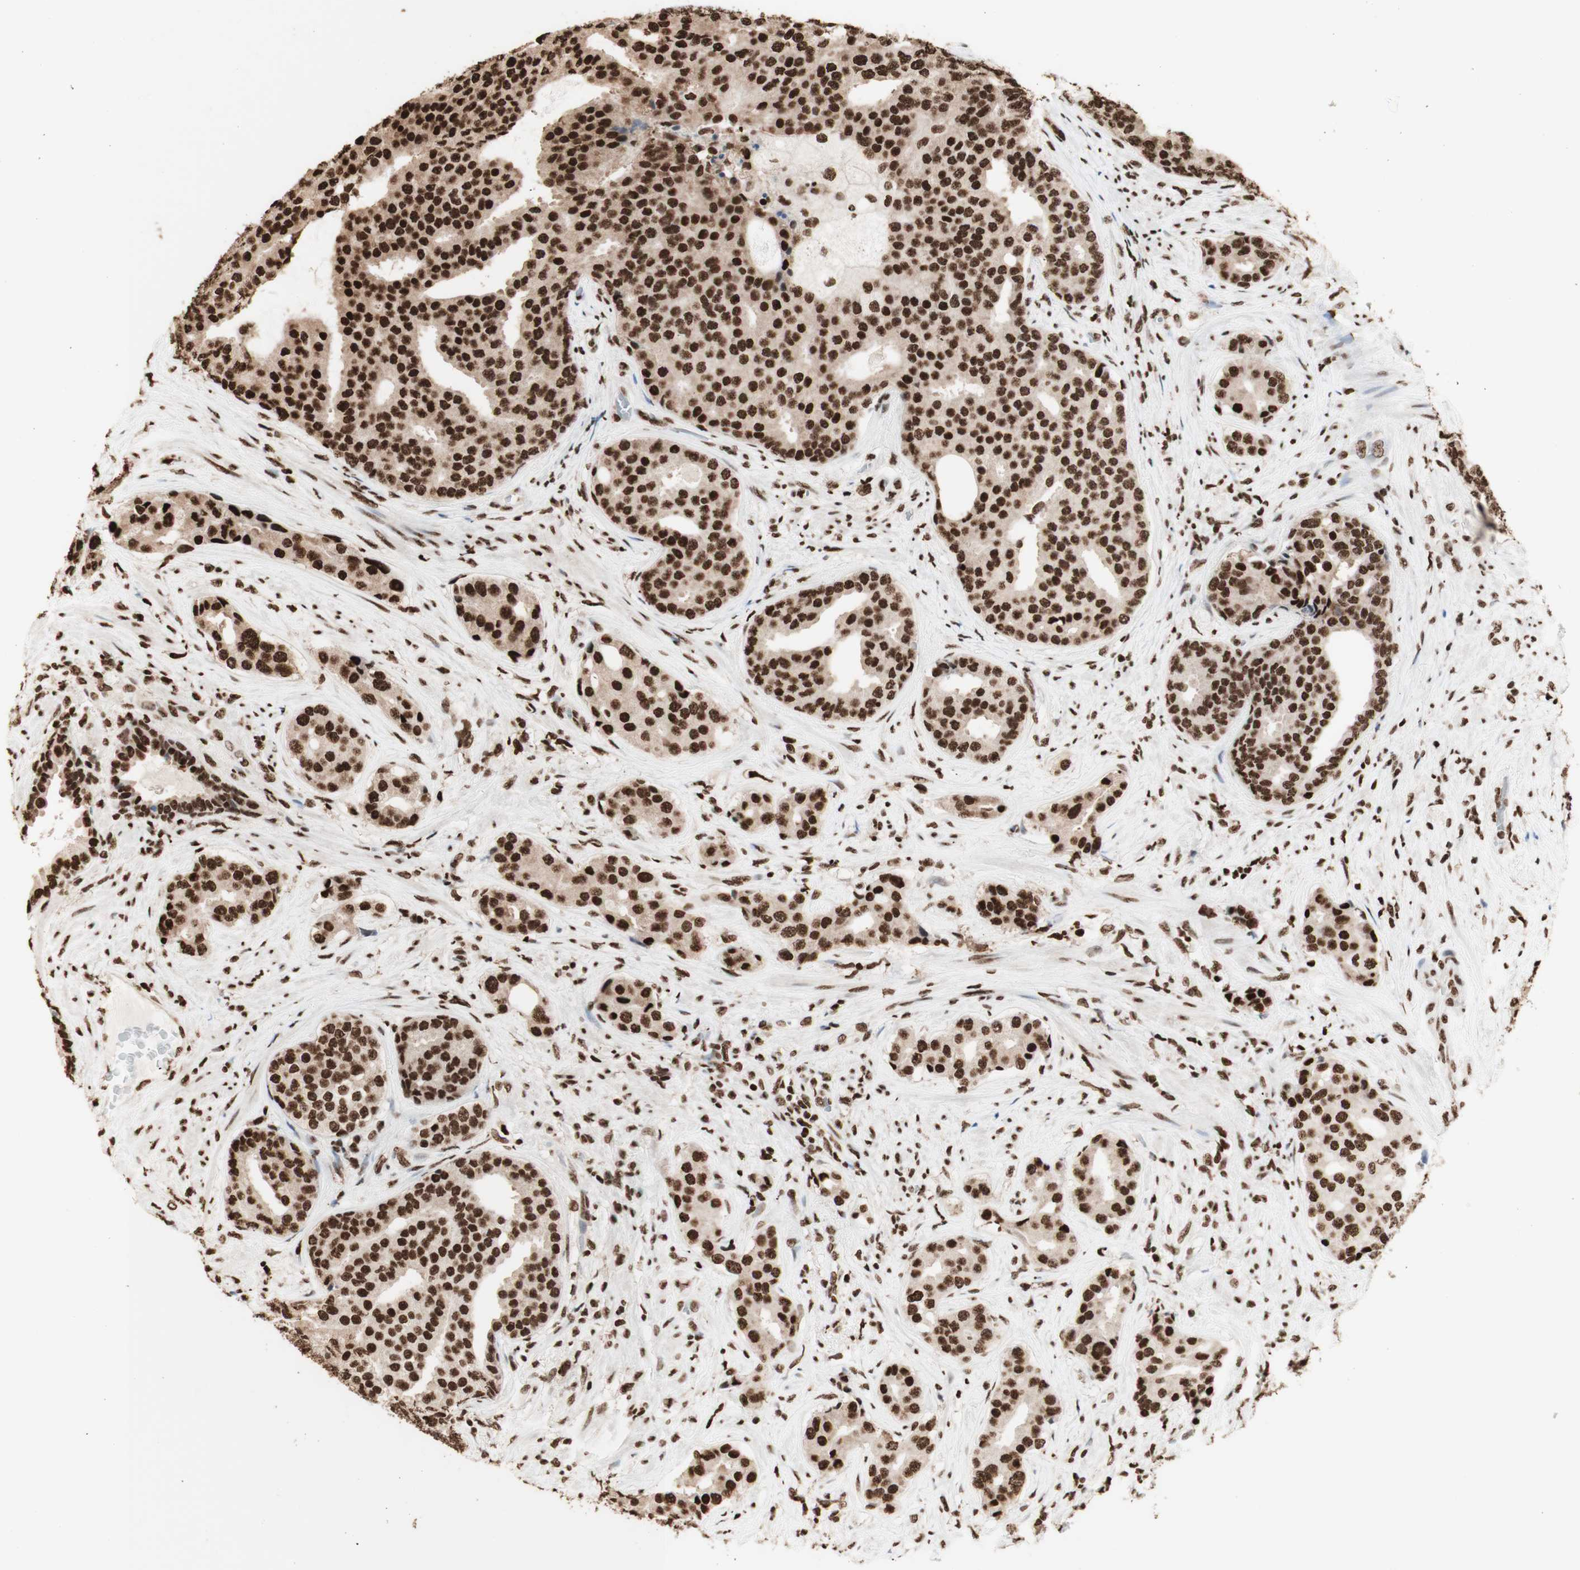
{"staining": {"intensity": "strong", "quantity": ">75%", "location": "cytoplasmic/membranous,nuclear"}, "tissue": "prostate cancer", "cell_type": "Tumor cells", "image_type": "cancer", "snomed": [{"axis": "morphology", "description": "Adenocarcinoma, High grade"}, {"axis": "topography", "description": "Prostate"}], "caption": "This image displays IHC staining of human prostate cancer, with high strong cytoplasmic/membranous and nuclear positivity in approximately >75% of tumor cells.", "gene": "HNRNPA2B1", "patient": {"sex": "male", "age": 71}}